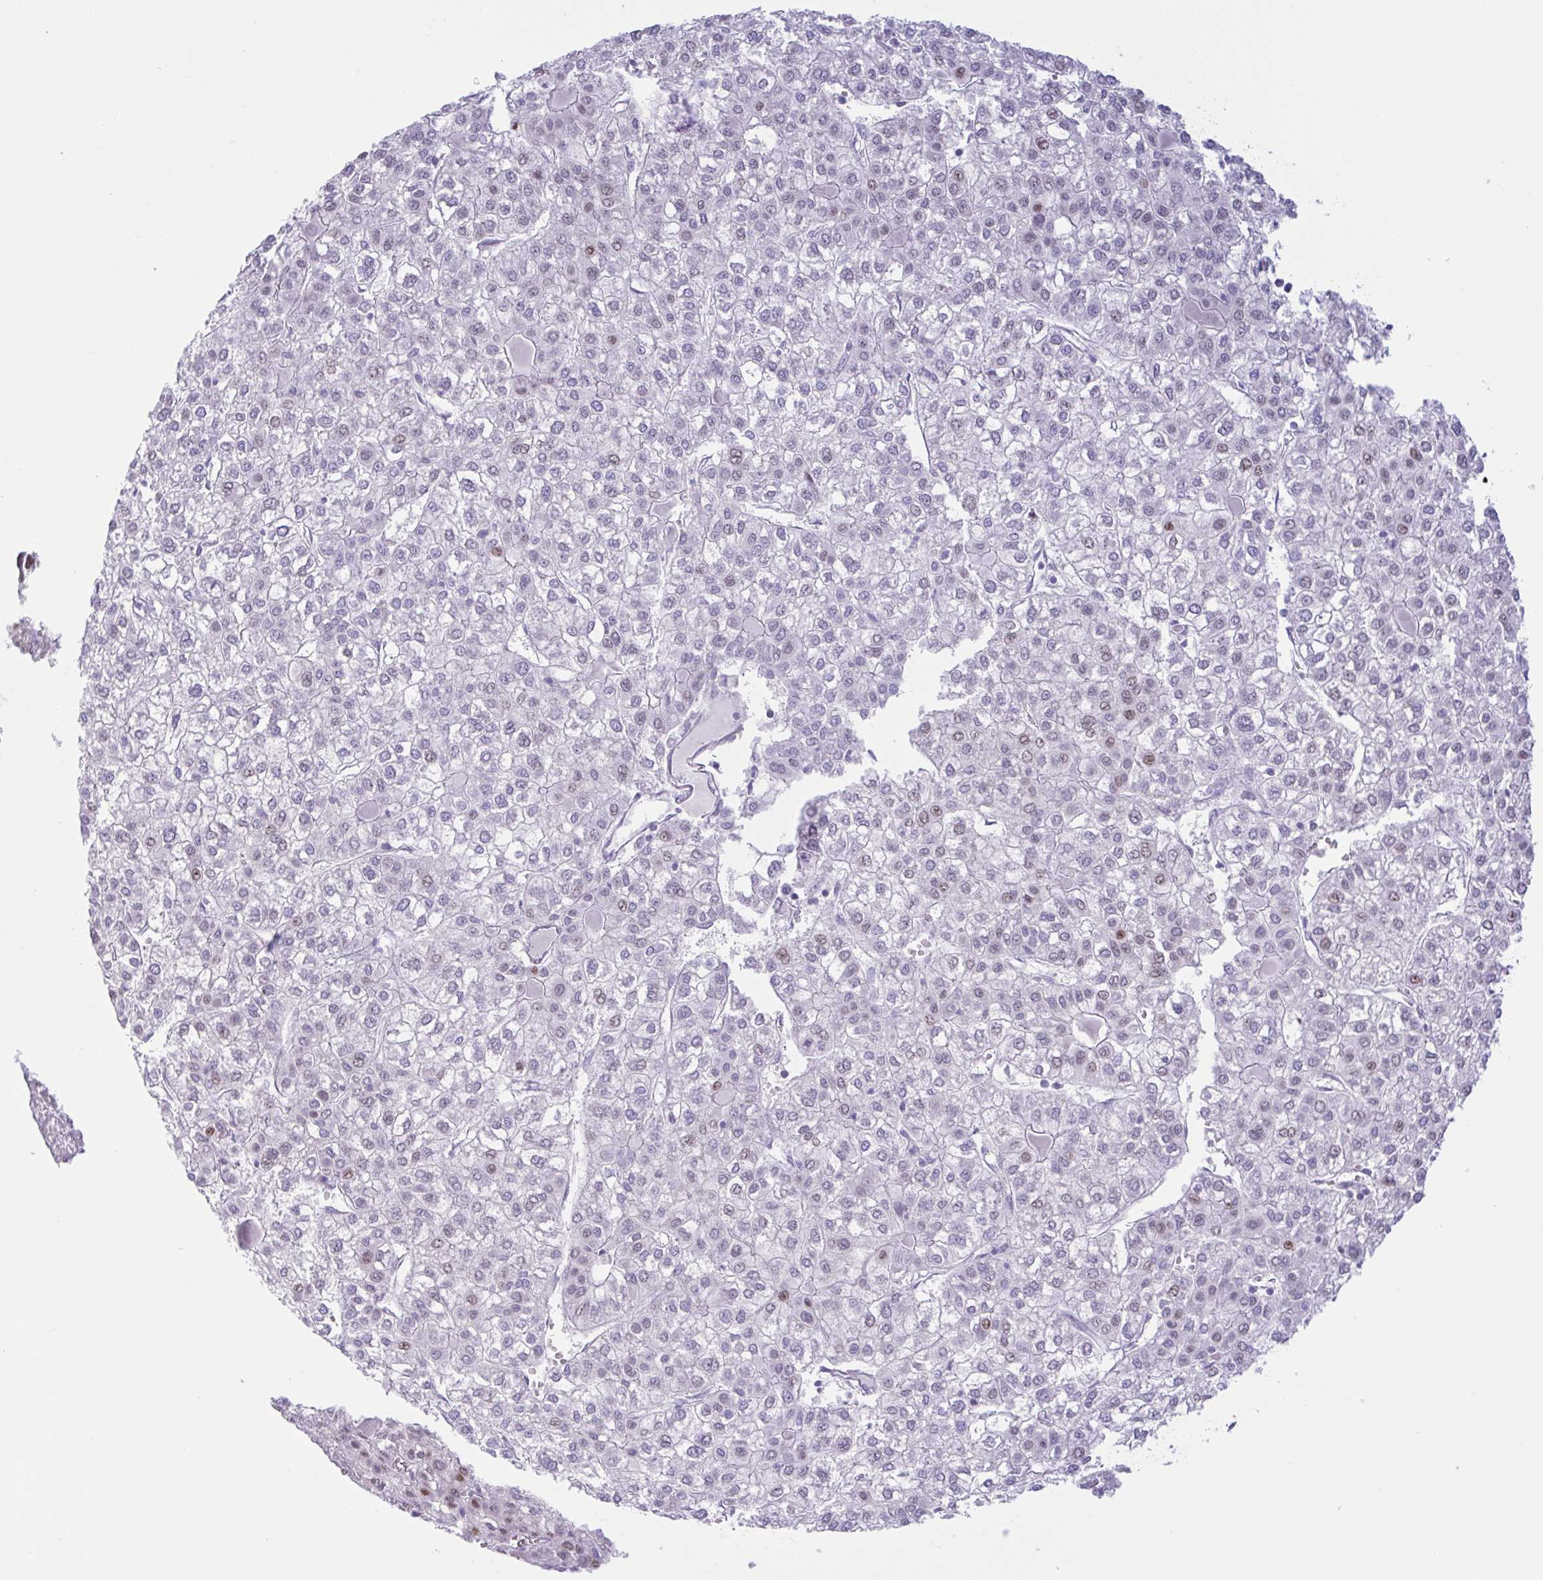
{"staining": {"intensity": "weak", "quantity": "<25%", "location": "nuclear"}, "tissue": "liver cancer", "cell_type": "Tumor cells", "image_type": "cancer", "snomed": [{"axis": "morphology", "description": "Carcinoma, Hepatocellular, NOS"}, {"axis": "topography", "description": "Liver"}], "caption": "There is no significant positivity in tumor cells of liver cancer. (DAB immunohistochemistry (IHC) visualized using brightfield microscopy, high magnification).", "gene": "AHCYL2", "patient": {"sex": "female", "age": 43}}